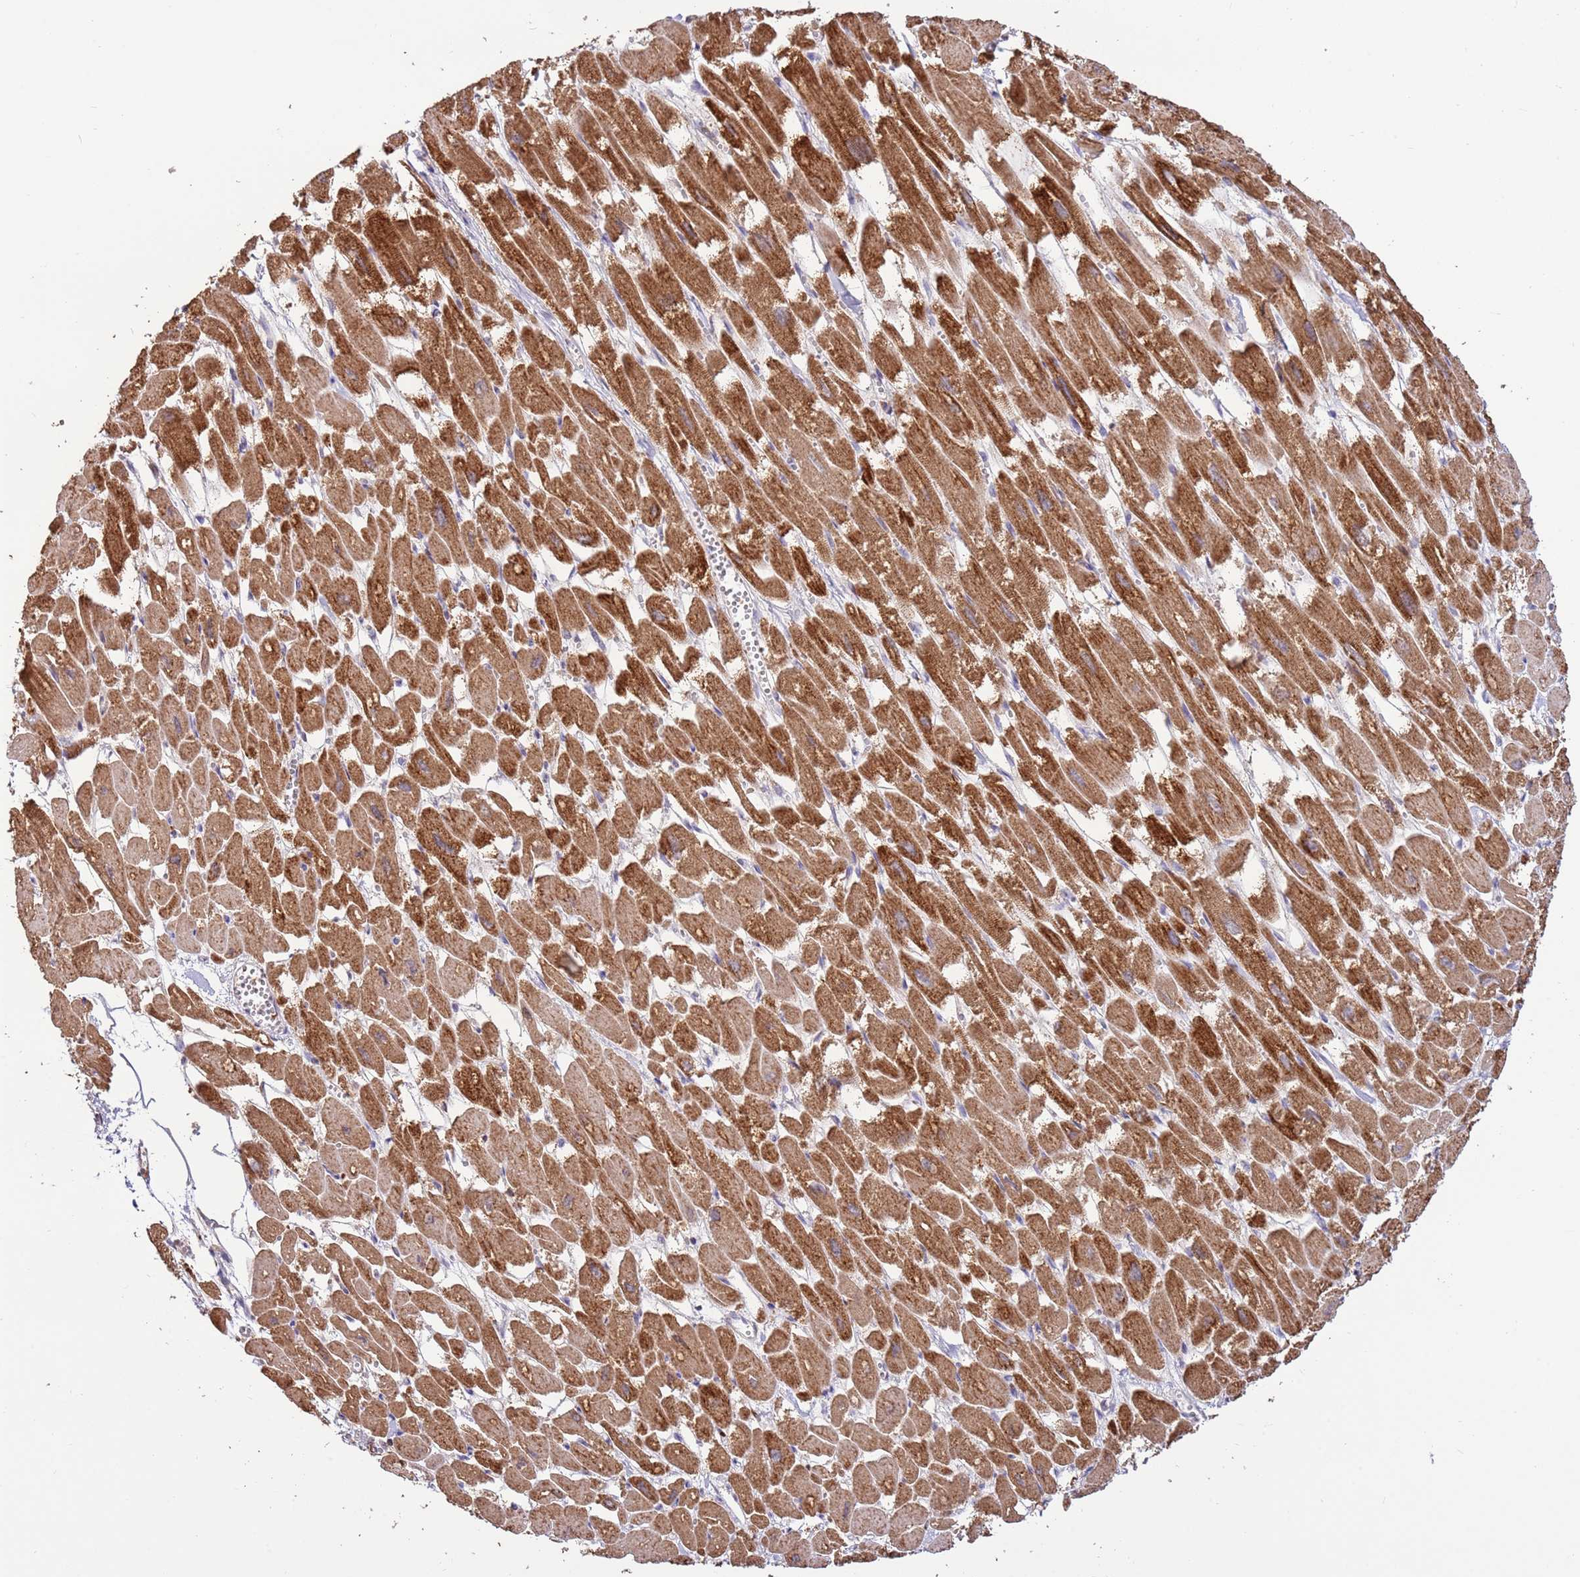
{"staining": {"intensity": "strong", "quantity": ">75%", "location": "cytoplasmic/membranous"}, "tissue": "heart muscle", "cell_type": "Cardiomyocytes", "image_type": "normal", "snomed": [{"axis": "morphology", "description": "Normal tissue, NOS"}, {"axis": "topography", "description": "Heart"}], "caption": "Strong cytoplasmic/membranous protein expression is present in about >75% of cardiomyocytes in heart muscle. Nuclei are stained in blue.", "gene": "EVA1B", "patient": {"sex": "male", "age": 54}}